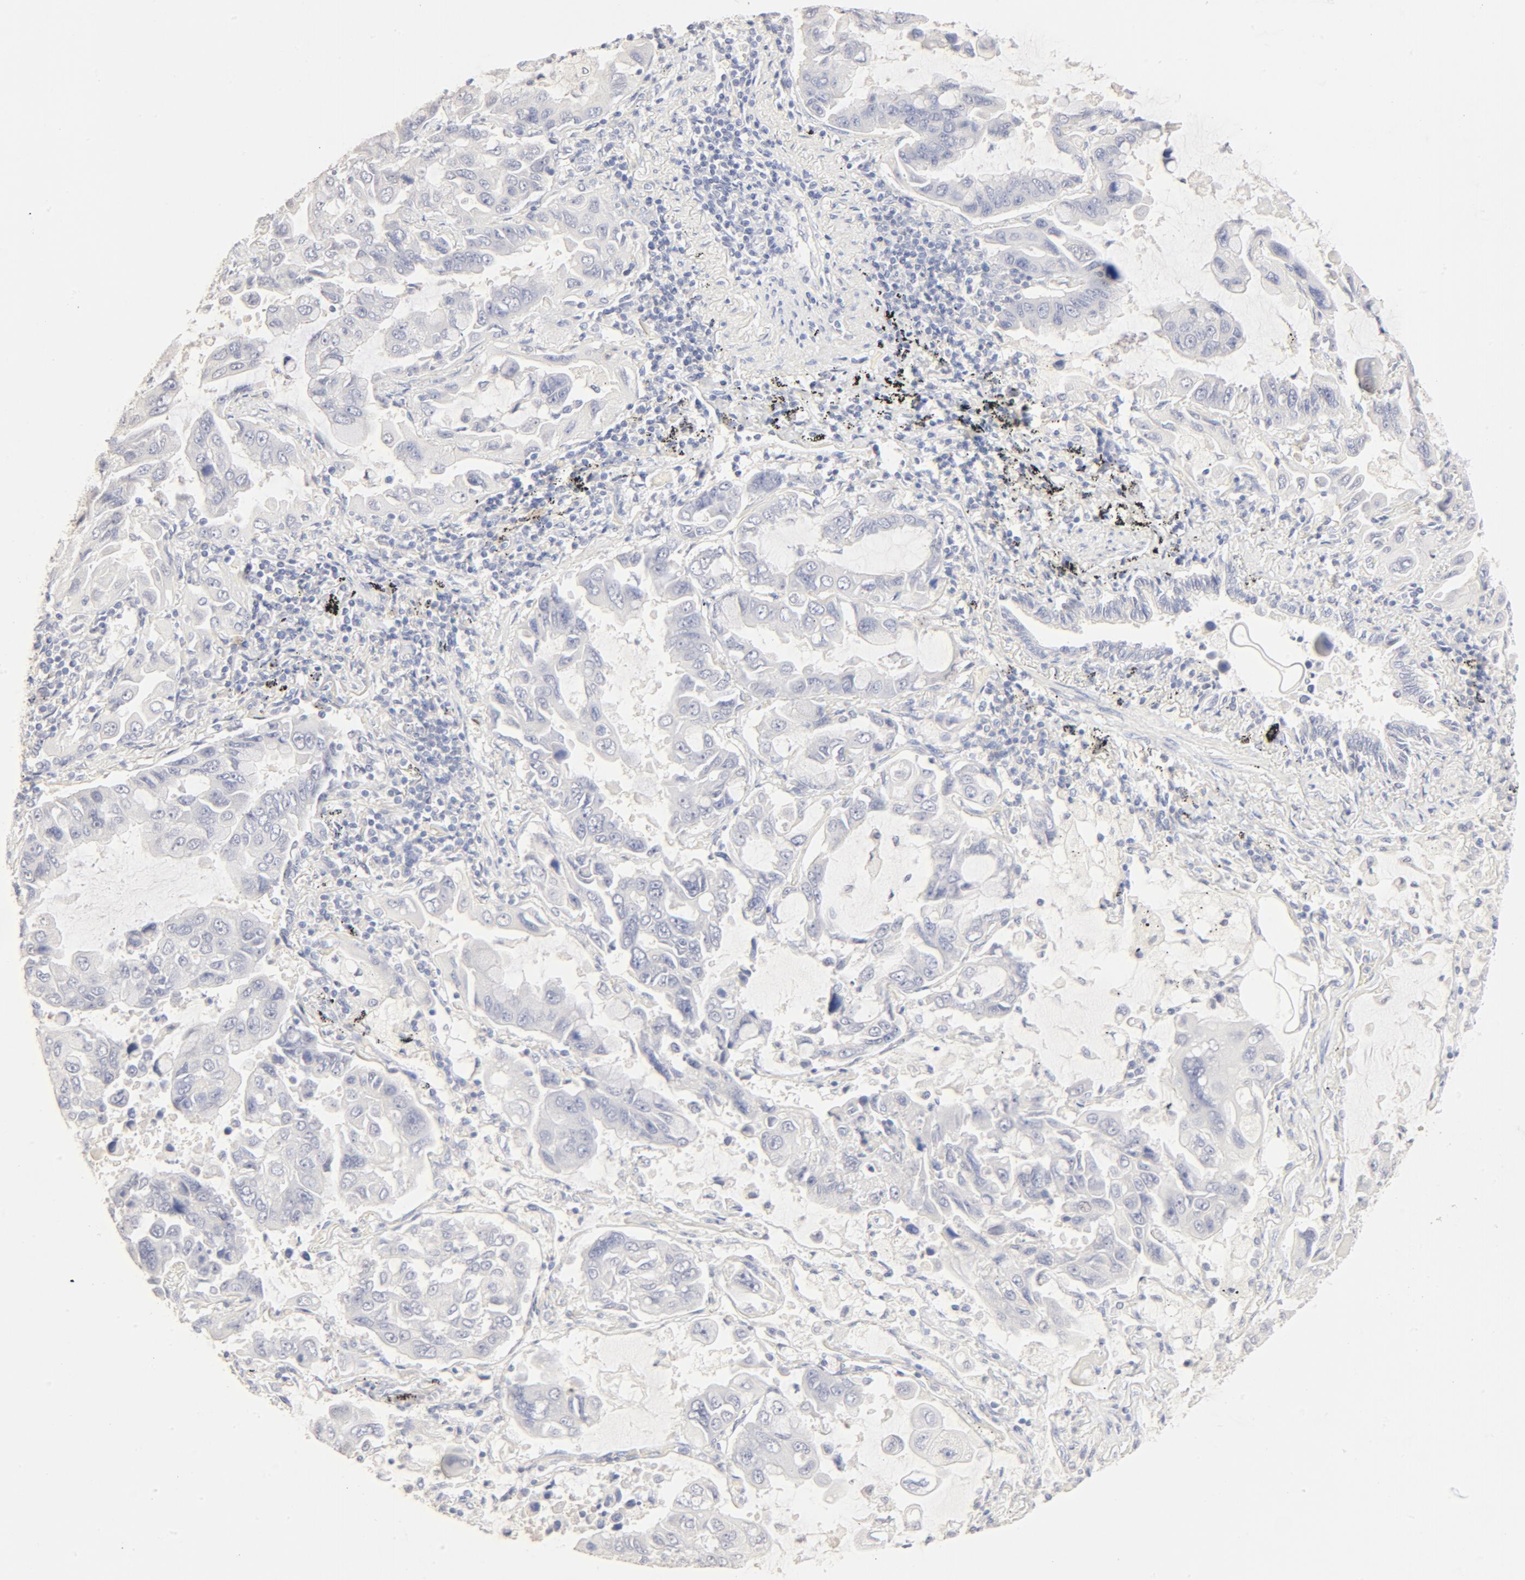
{"staining": {"intensity": "negative", "quantity": "none", "location": "none"}, "tissue": "lung cancer", "cell_type": "Tumor cells", "image_type": "cancer", "snomed": [{"axis": "morphology", "description": "Adenocarcinoma, NOS"}, {"axis": "topography", "description": "Lung"}], "caption": "DAB immunohistochemical staining of lung cancer exhibits no significant positivity in tumor cells.", "gene": "FCGBP", "patient": {"sex": "male", "age": 64}}